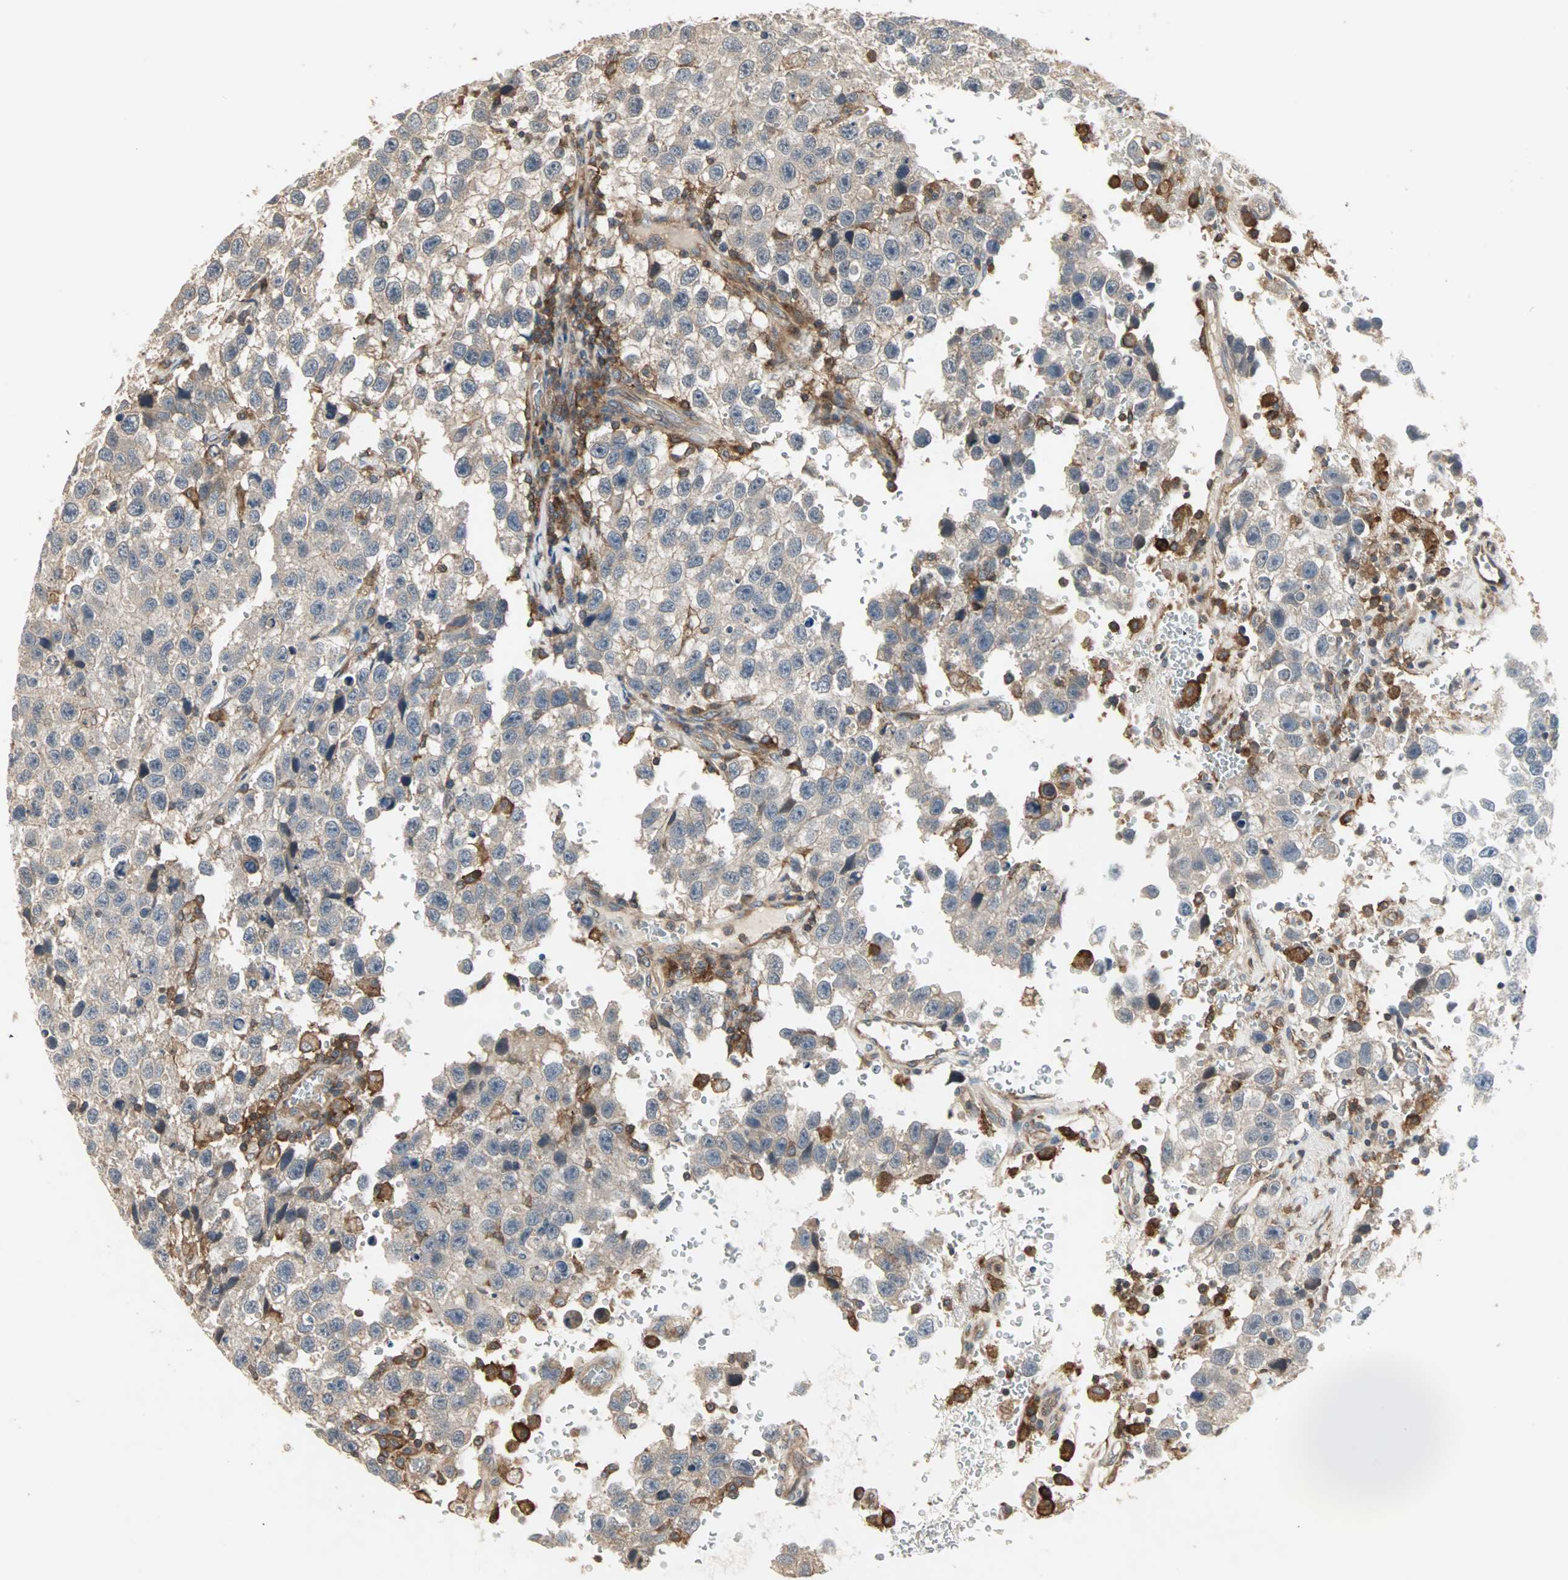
{"staining": {"intensity": "weak", "quantity": "25%-75%", "location": "cytoplasmic/membranous"}, "tissue": "testis cancer", "cell_type": "Tumor cells", "image_type": "cancer", "snomed": [{"axis": "morphology", "description": "Seminoma, NOS"}, {"axis": "topography", "description": "Testis"}], "caption": "Immunohistochemistry of seminoma (testis) demonstrates low levels of weak cytoplasmic/membranous expression in approximately 25%-75% of tumor cells.", "gene": "GNAI2", "patient": {"sex": "male", "age": 33}}